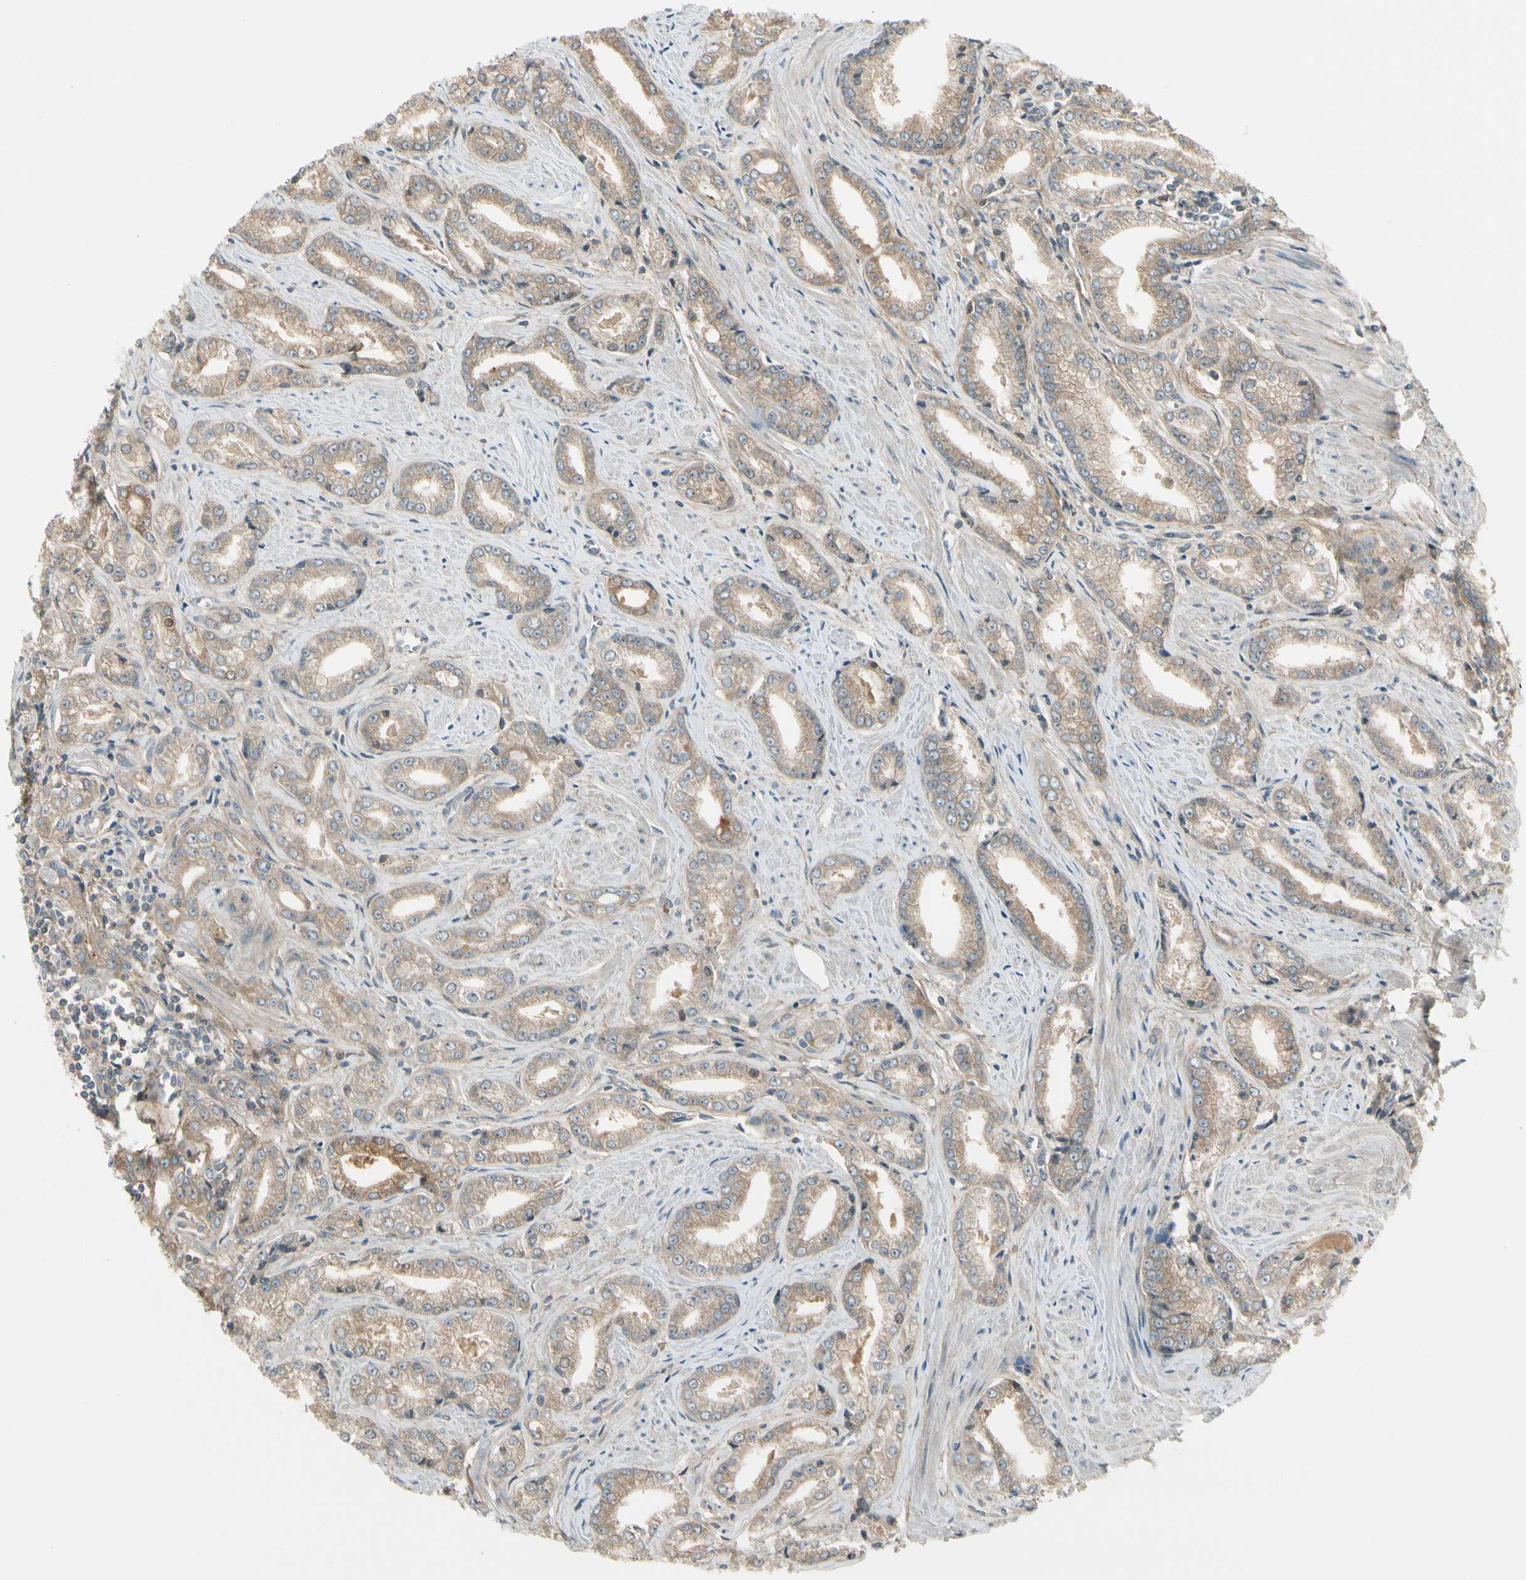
{"staining": {"intensity": "weak", "quantity": ">75%", "location": "cytoplasmic/membranous"}, "tissue": "prostate cancer", "cell_type": "Tumor cells", "image_type": "cancer", "snomed": [{"axis": "morphology", "description": "Adenocarcinoma, Low grade"}, {"axis": "topography", "description": "Prostate"}], "caption": "Weak cytoplasmic/membranous staining for a protein is identified in about >75% of tumor cells of prostate low-grade adenocarcinoma using immunohistochemistry.", "gene": "EPHB3", "patient": {"sex": "male", "age": 64}}